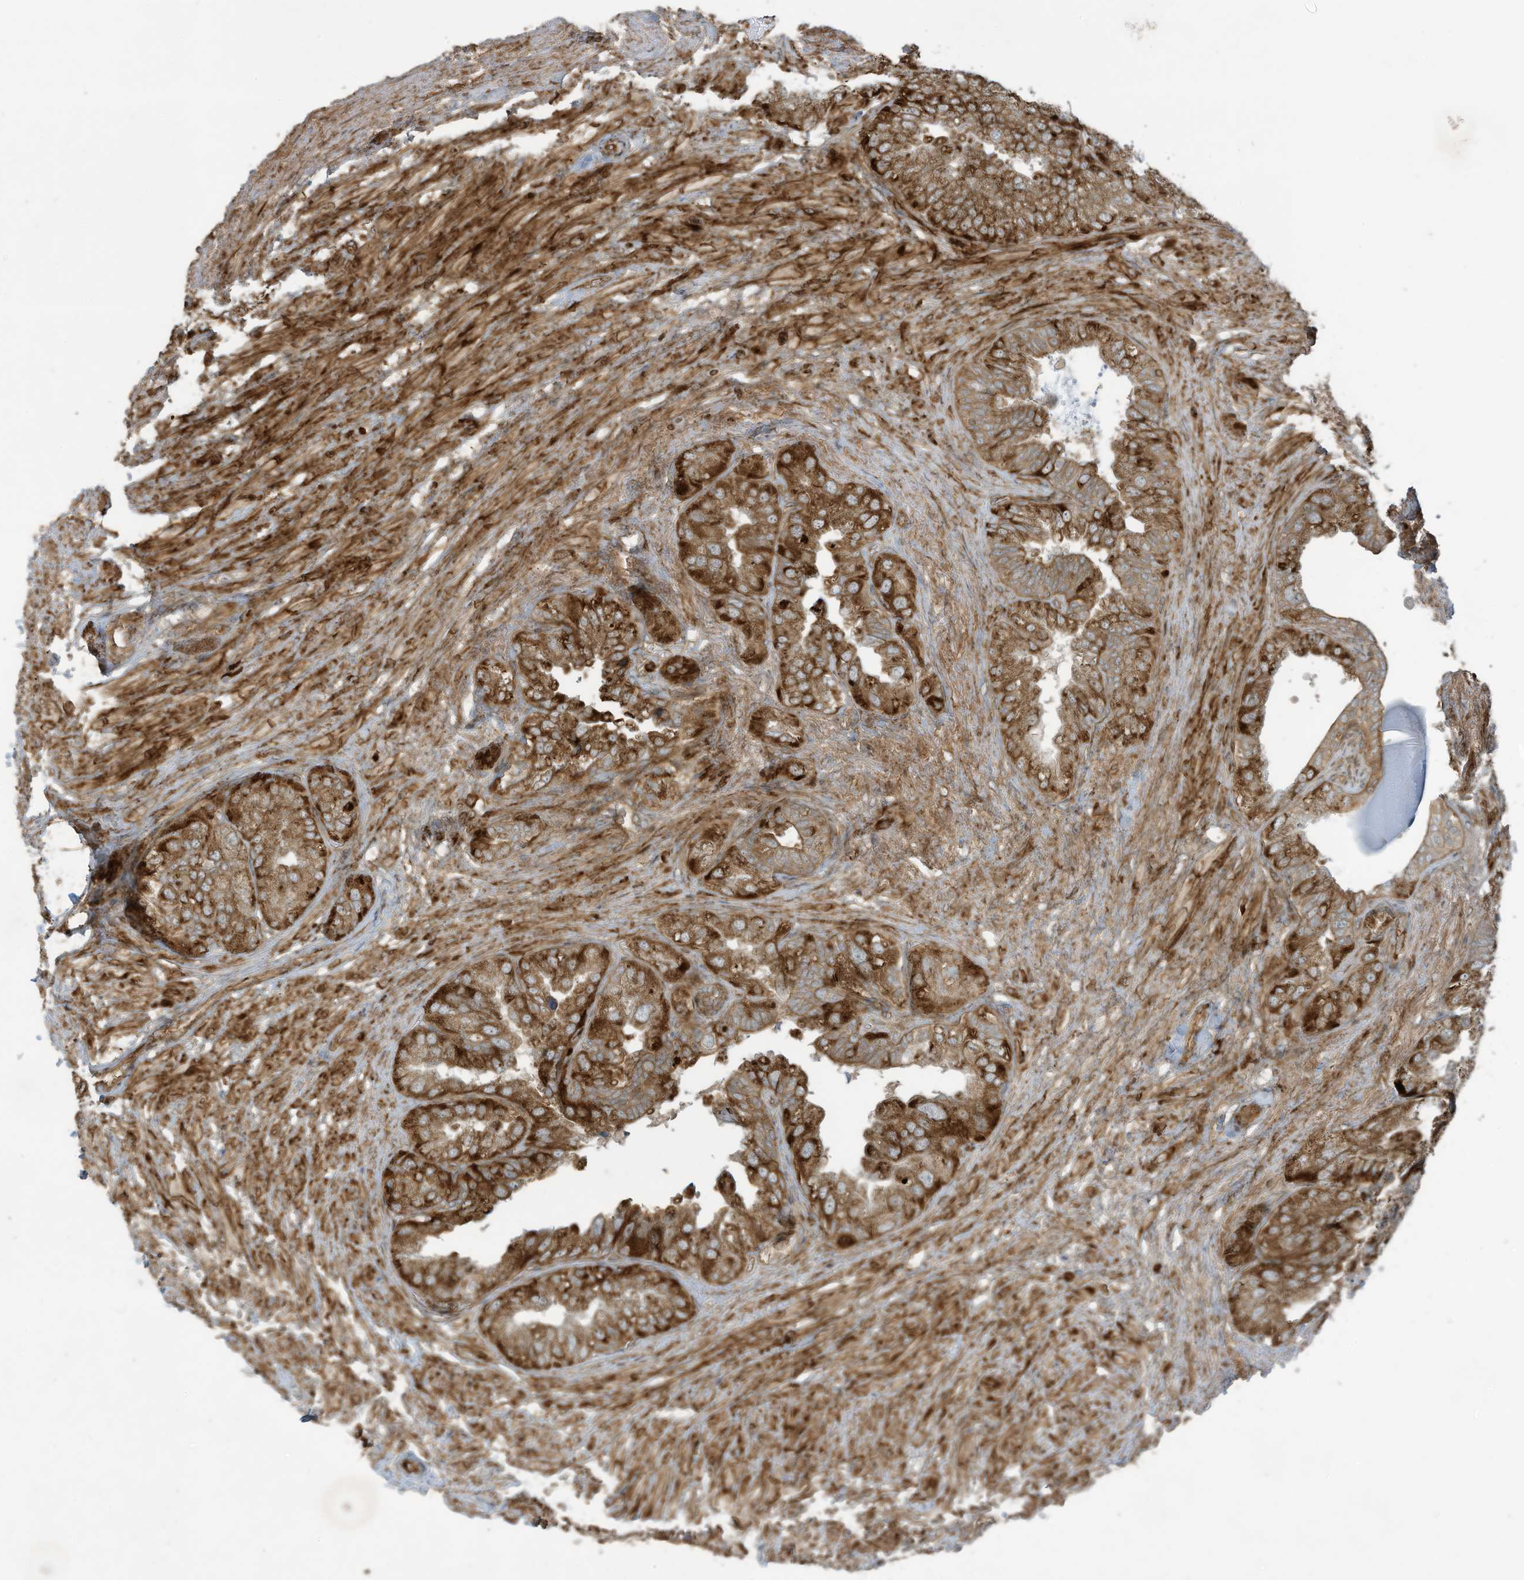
{"staining": {"intensity": "strong", "quantity": ">75%", "location": "cytoplasmic/membranous"}, "tissue": "seminal vesicle", "cell_type": "Glandular cells", "image_type": "normal", "snomed": [{"axis": "morphology", "description": "Normal tissue, NOS"}, {"axis": "topography", "description": "Seminal veicle"}, {"axis": "topography", "description": "Peripheral nerve tissue"}], "caption": "Strong cytoplasmic/membranous protein staining is appreciated in about >75% of glandular cells in seminal vesicle.", "gene": "DDIT4", "patient": {"sex": "male", "age": 63}}